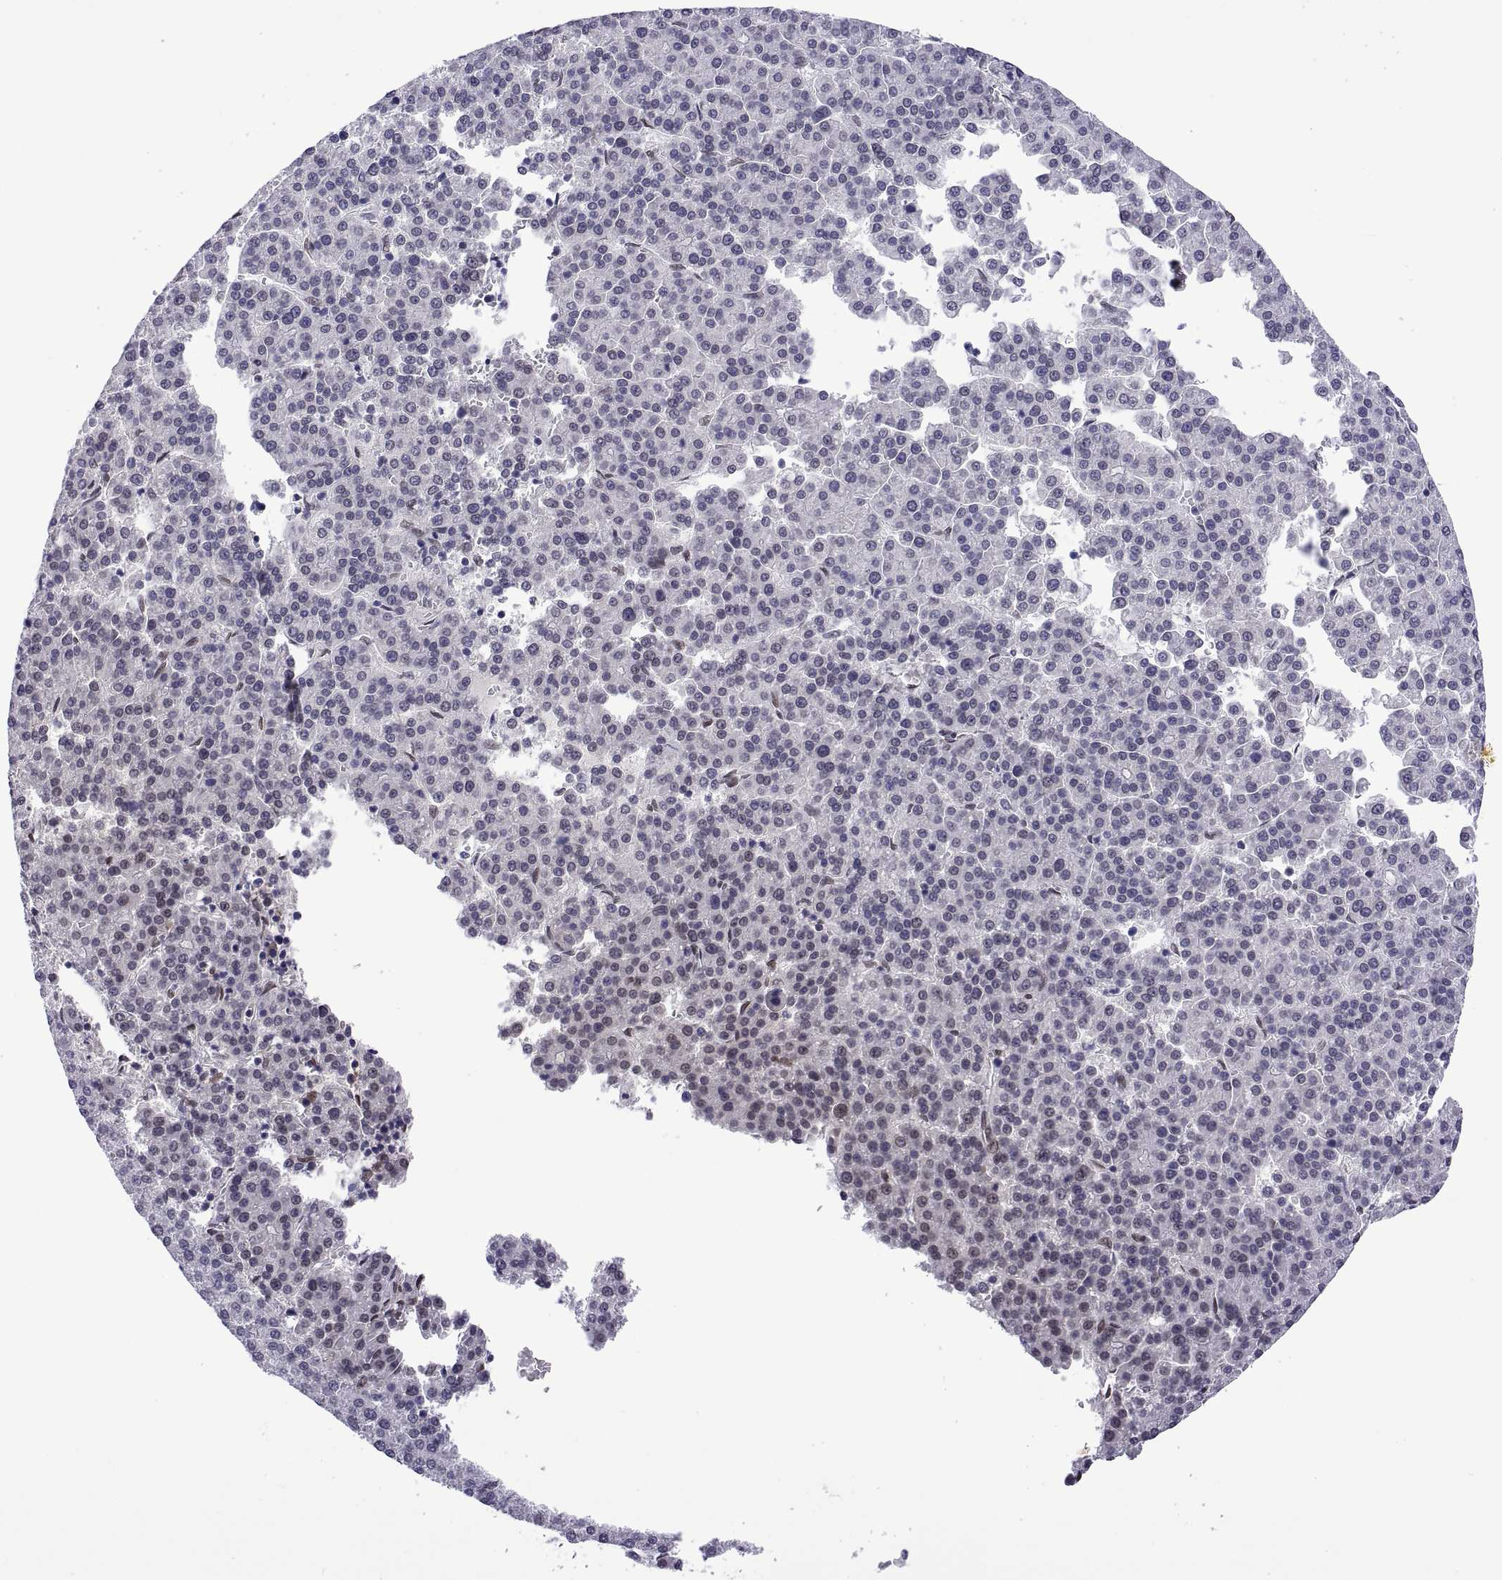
{"staining": {"intensity": "negative", "quantity": "none", "location": "none"}, "tissue": "liver cancer", "cell_type": "Tumor cells", "image_type": "cancer", "snomed": [{"axis": "morphology", "description": "Carcinoma, Hepatocellular, NOS"}, {"axis": "topography", "description": "Liver"}], "caption": "The IHC photomicrograph has no significant expression in tumor cells of hepatocellular carcinoma (liver) tissue. Nuclei are stained in blue.", "gene": "NR4A1", "patient": {"sex": "female", "age": 58}}